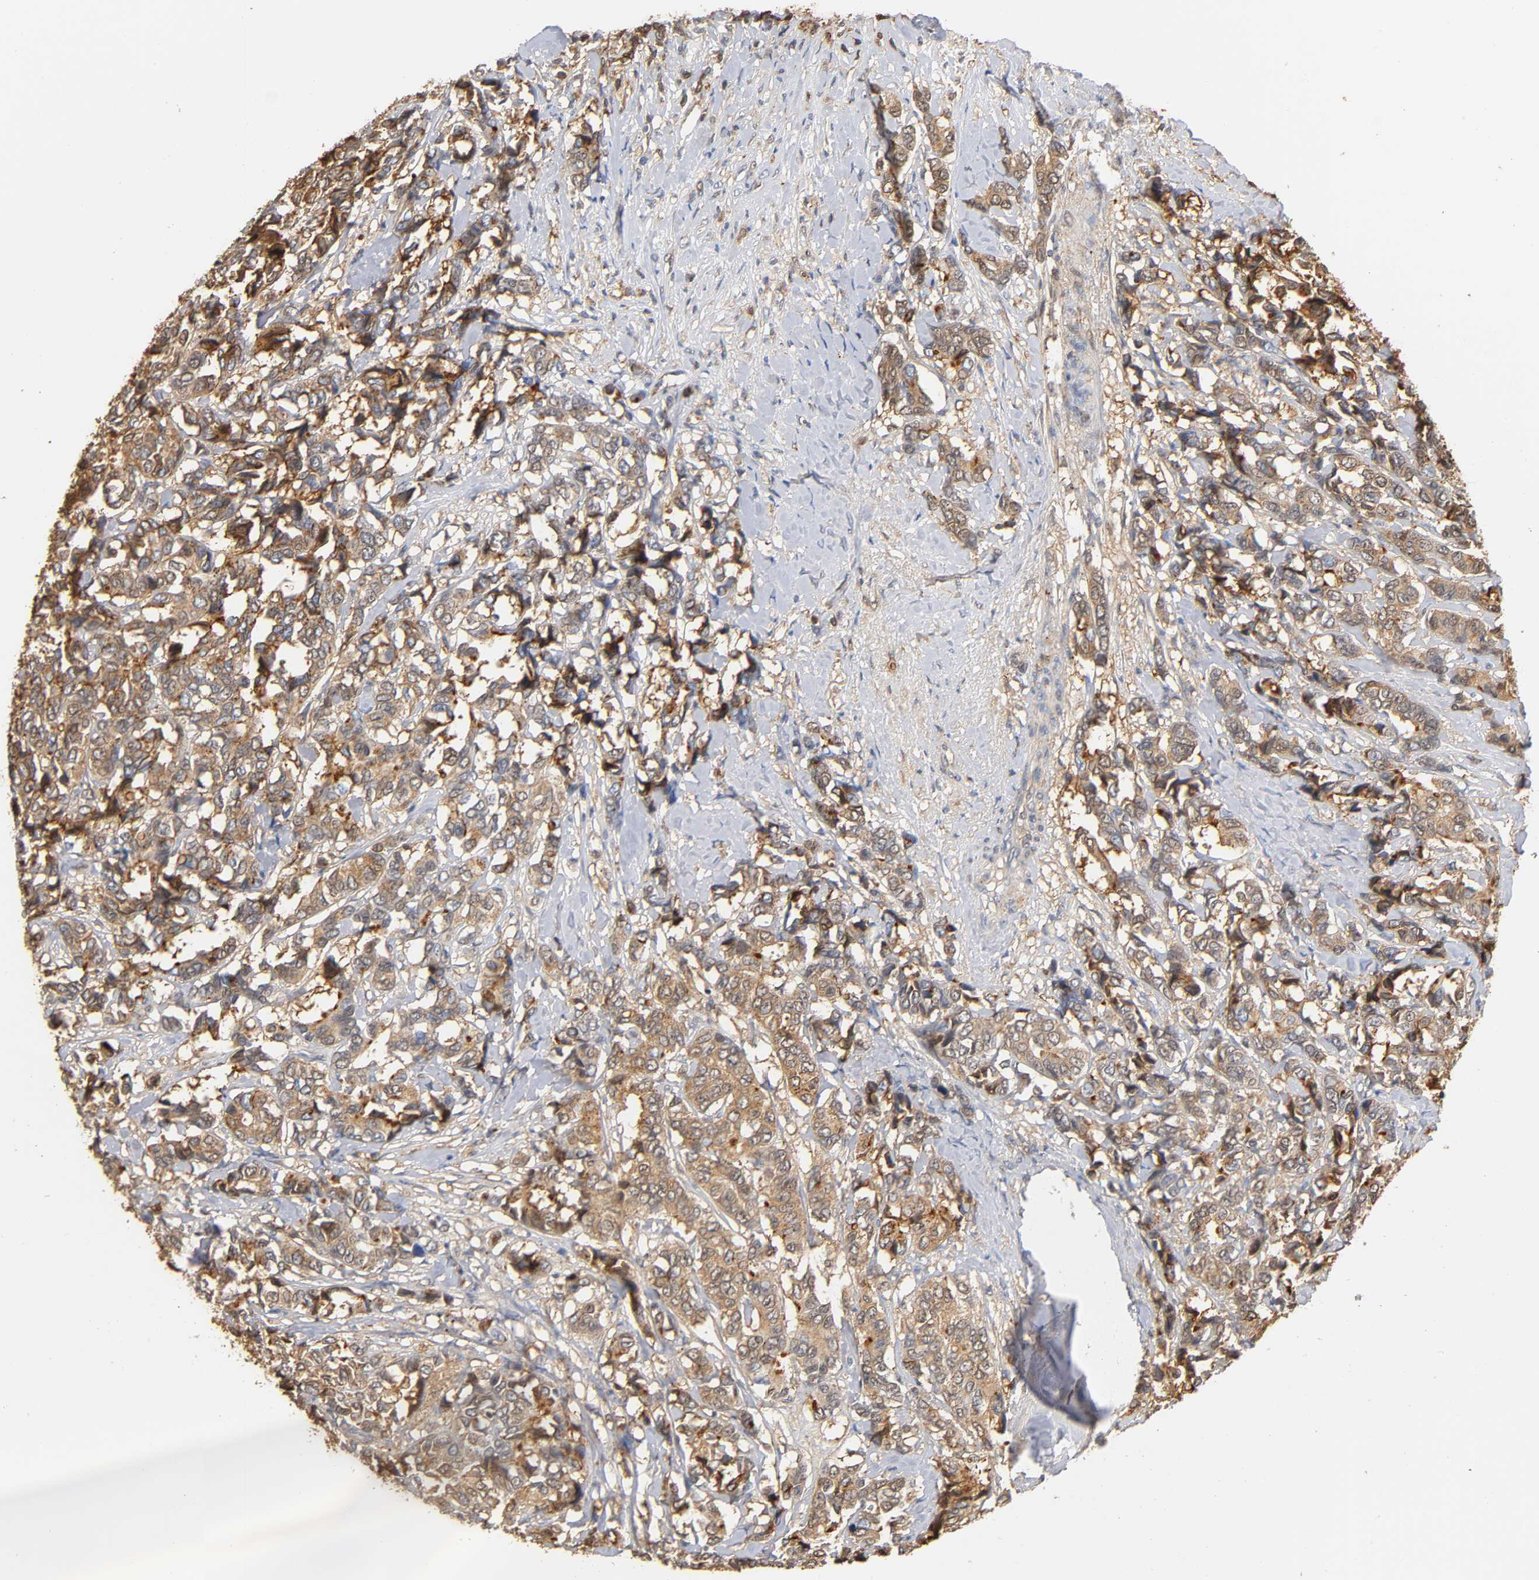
{"staining": {"intensity": "weak", "quantity": ">75%", "location": "cytoplasmic/membranous"}, "tissue": "breast cancer", "cell_type": "Tumor cells", "image_type": "cancer", "snomed": [{"axis": "morphology", "description": "Duct carcinoma"}, {"axis": "topography", "description": "Breast"}], "caption": "Weak cytoplasmic/membranous positivity is appreciated in about >75% of tumor cells in infiltrating ductal carcinoma (breast).", "gene": "ANXA11", "patient": {"sex": "female", "age": 87}}